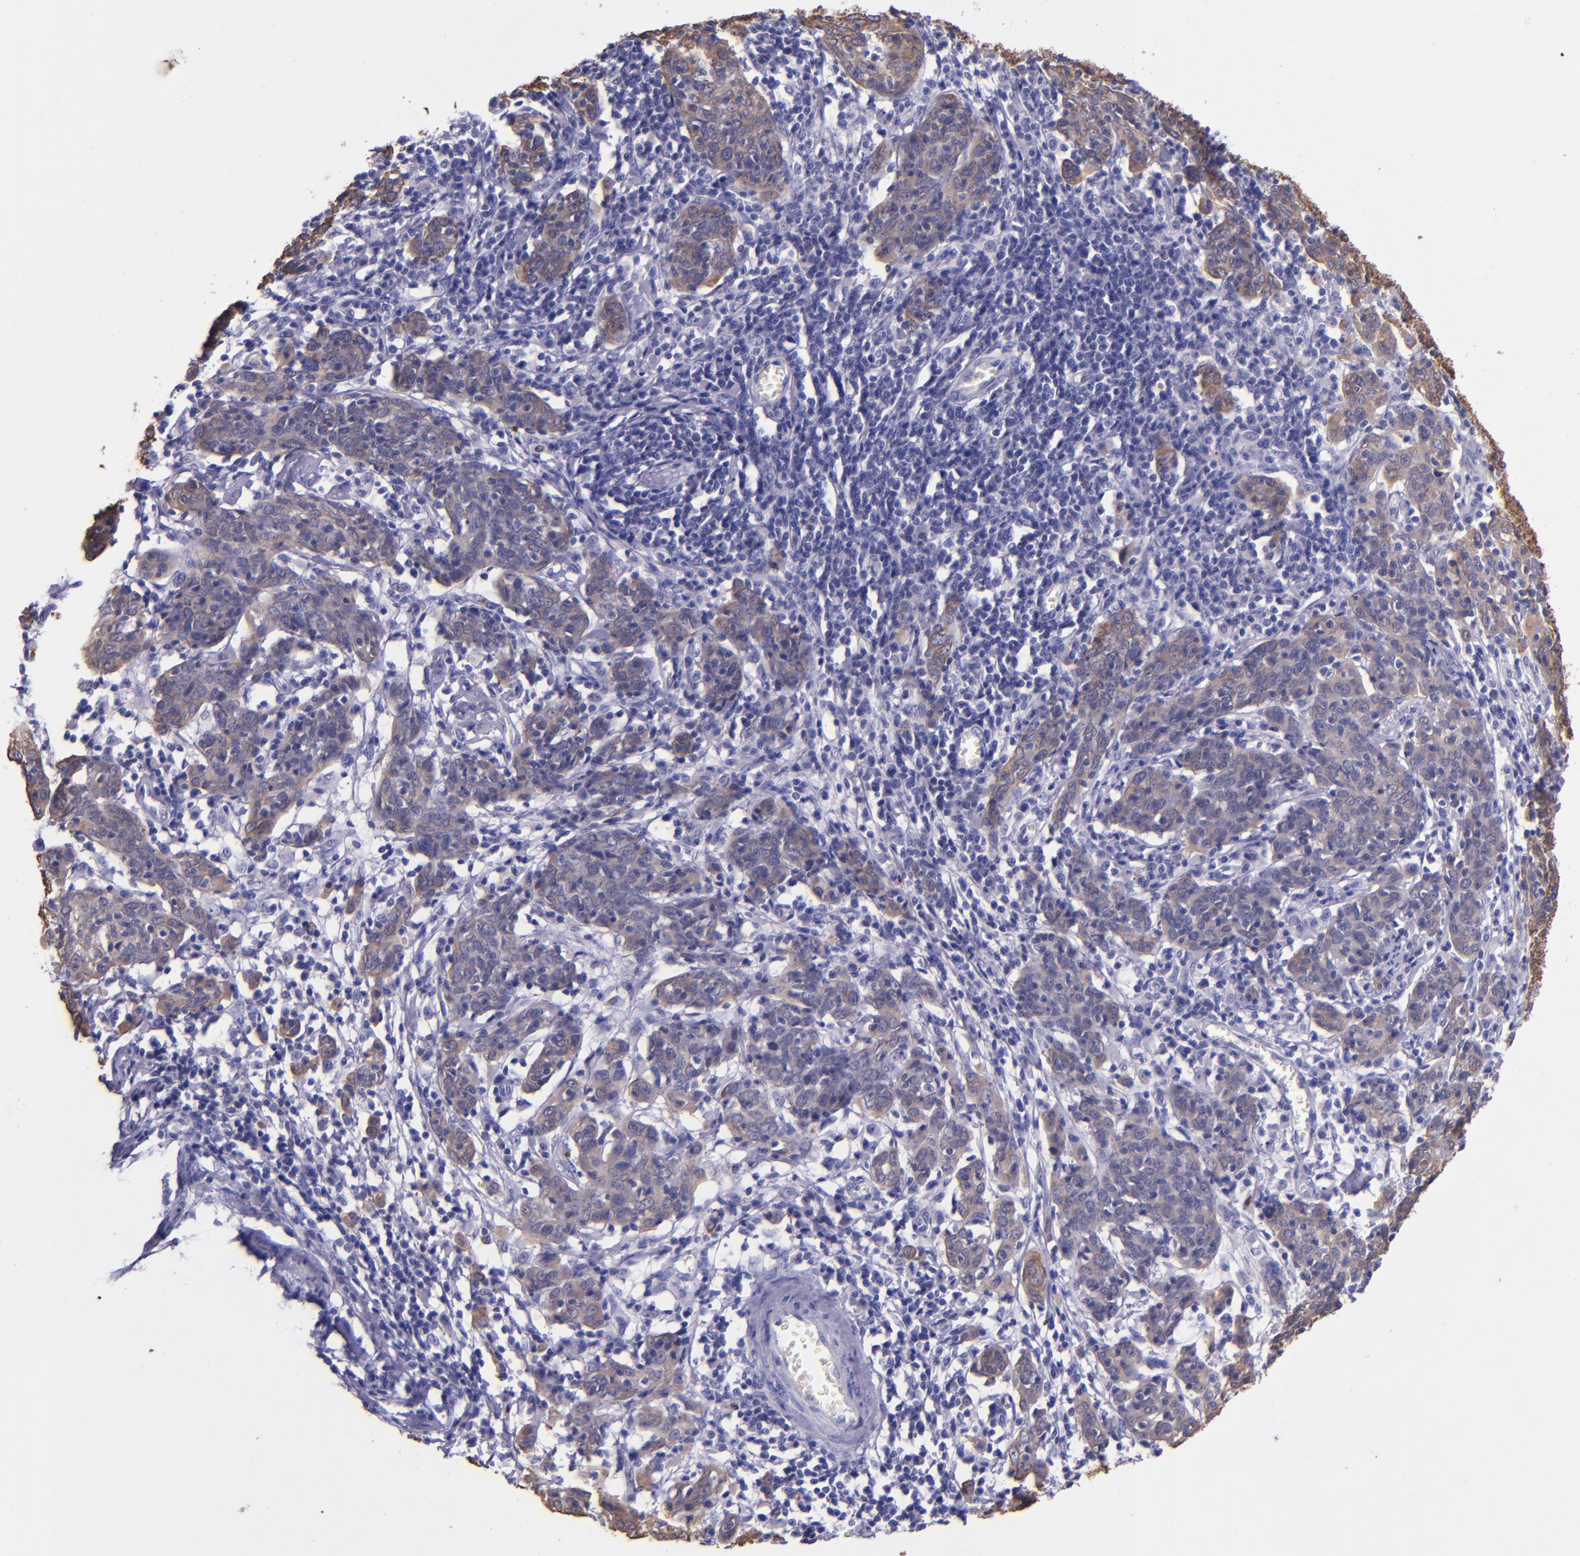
{"staining": {"intensity": "weak", "quantity": ">75%", "location": "cytoplasmic/membranous"}, "tissue": "cervical cancer", "cell_type": "Tumor cells", "image_type": "cancer", "snomed": [{"axis": "morphology", "description": "Normal tissue, NOS"}, {"axis": "morphology", "description": "Squamous cell carcinoma, NOS"}, {"axis": "topography", "description": "Cervix"}], "caption": "The immunohistochemical stain labels weak cytoplasmic/membranous staining in tumor cells of squamous cell carcinoma (cervical) tissue.", "gene": "KRT4", "patient": {"sex": "female", "age": 67}}